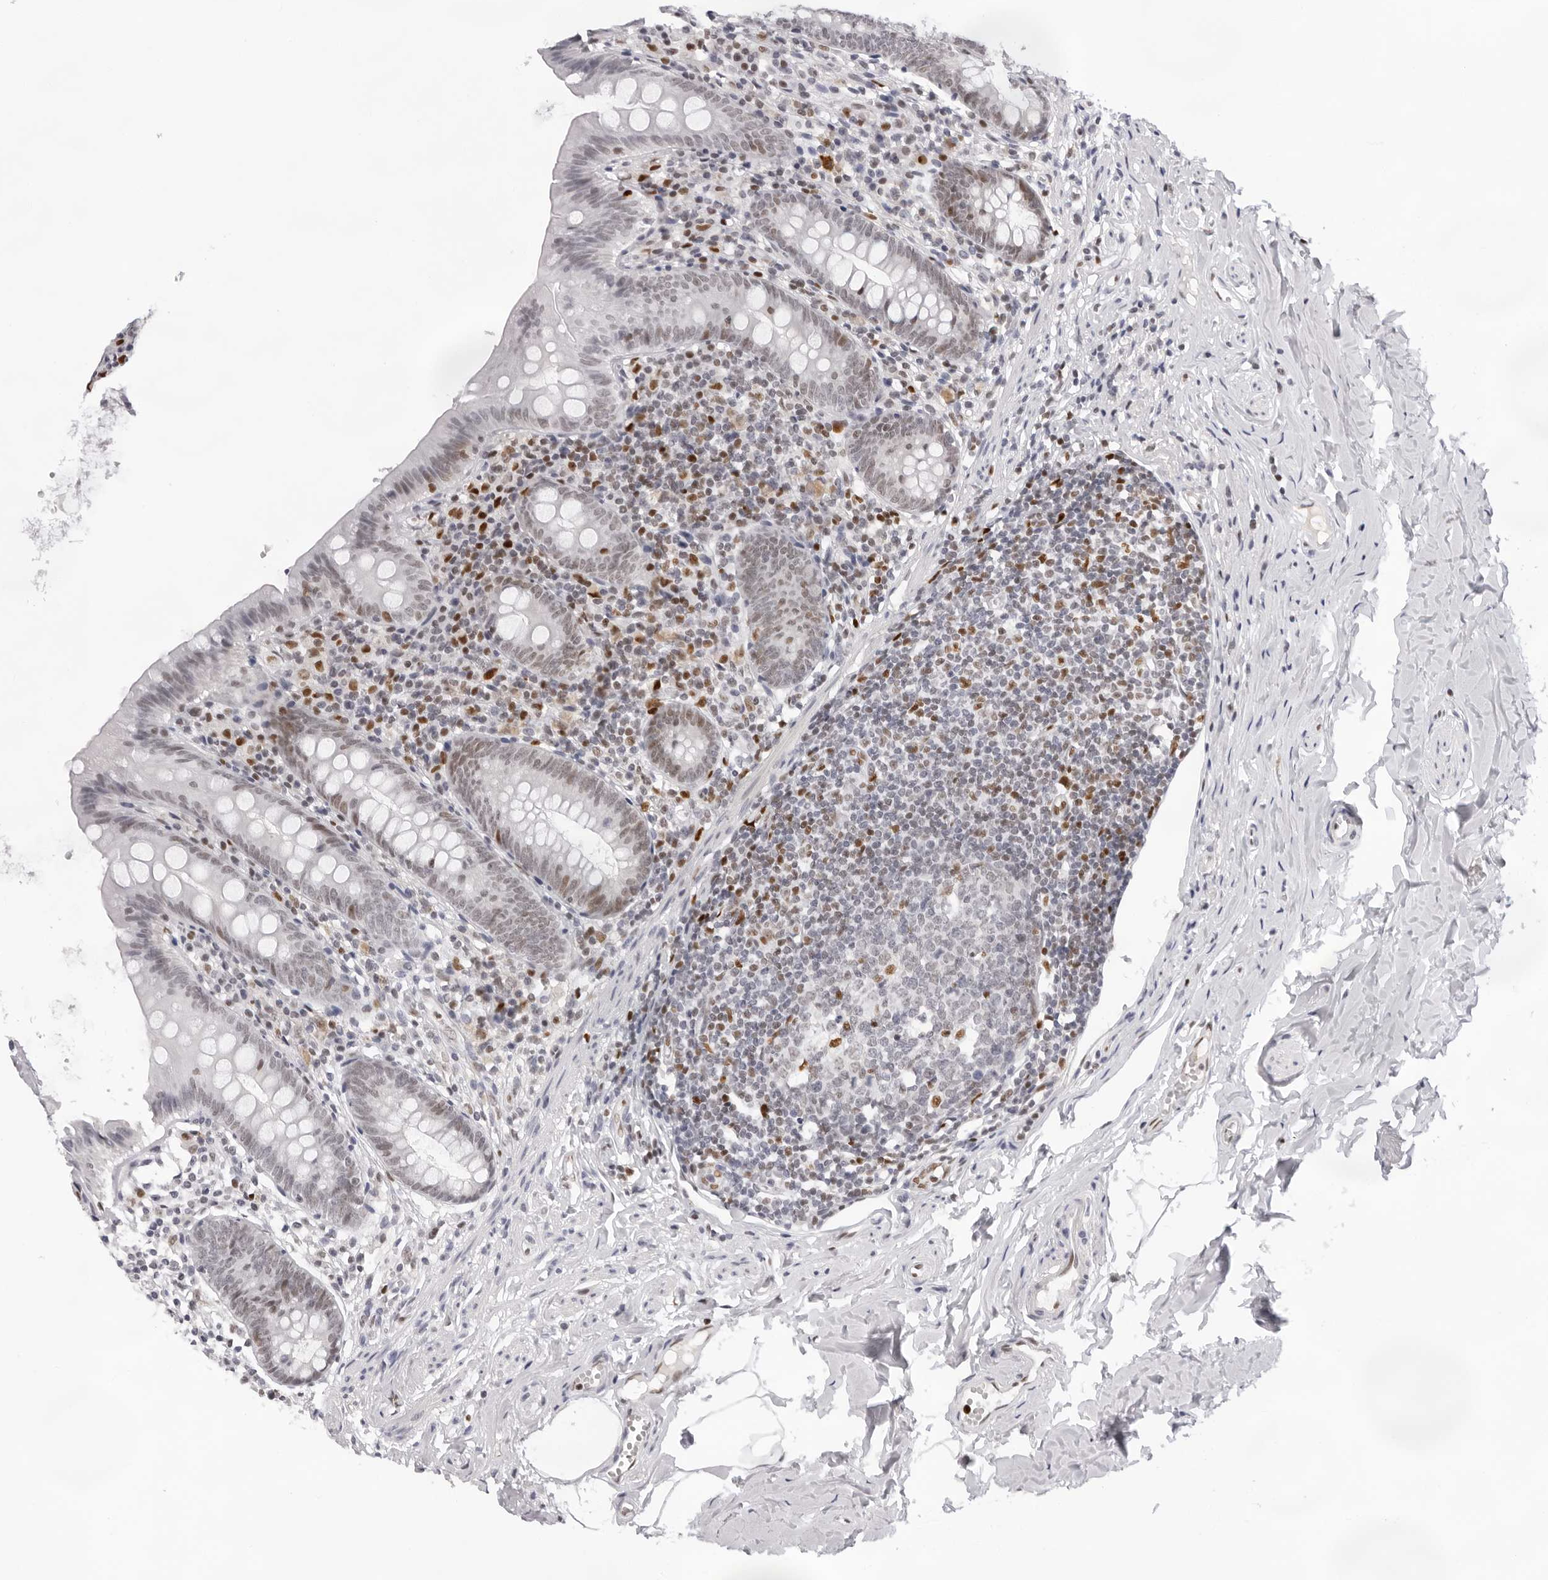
{"staining": {"intensity": "weak", "quantity": "<25%", "location": "nuclear"}, "tissue": "appendix", "cell_type": "Glandular cells", "image_type": "normal", "snomed": [{"axis": "morphology", "description": "Normal tissue, NOS"}, {"axis": "topography", "description": "Appendix"}], "caption": "IHC micrograph of unremarkable appendix: appendix stained with DAB (3,3'-diaminobenzidine) reveals no significant protein positivity in glandular cells.", "gene": "OGG1", "patient": {"sex": "male", "age": 52}}